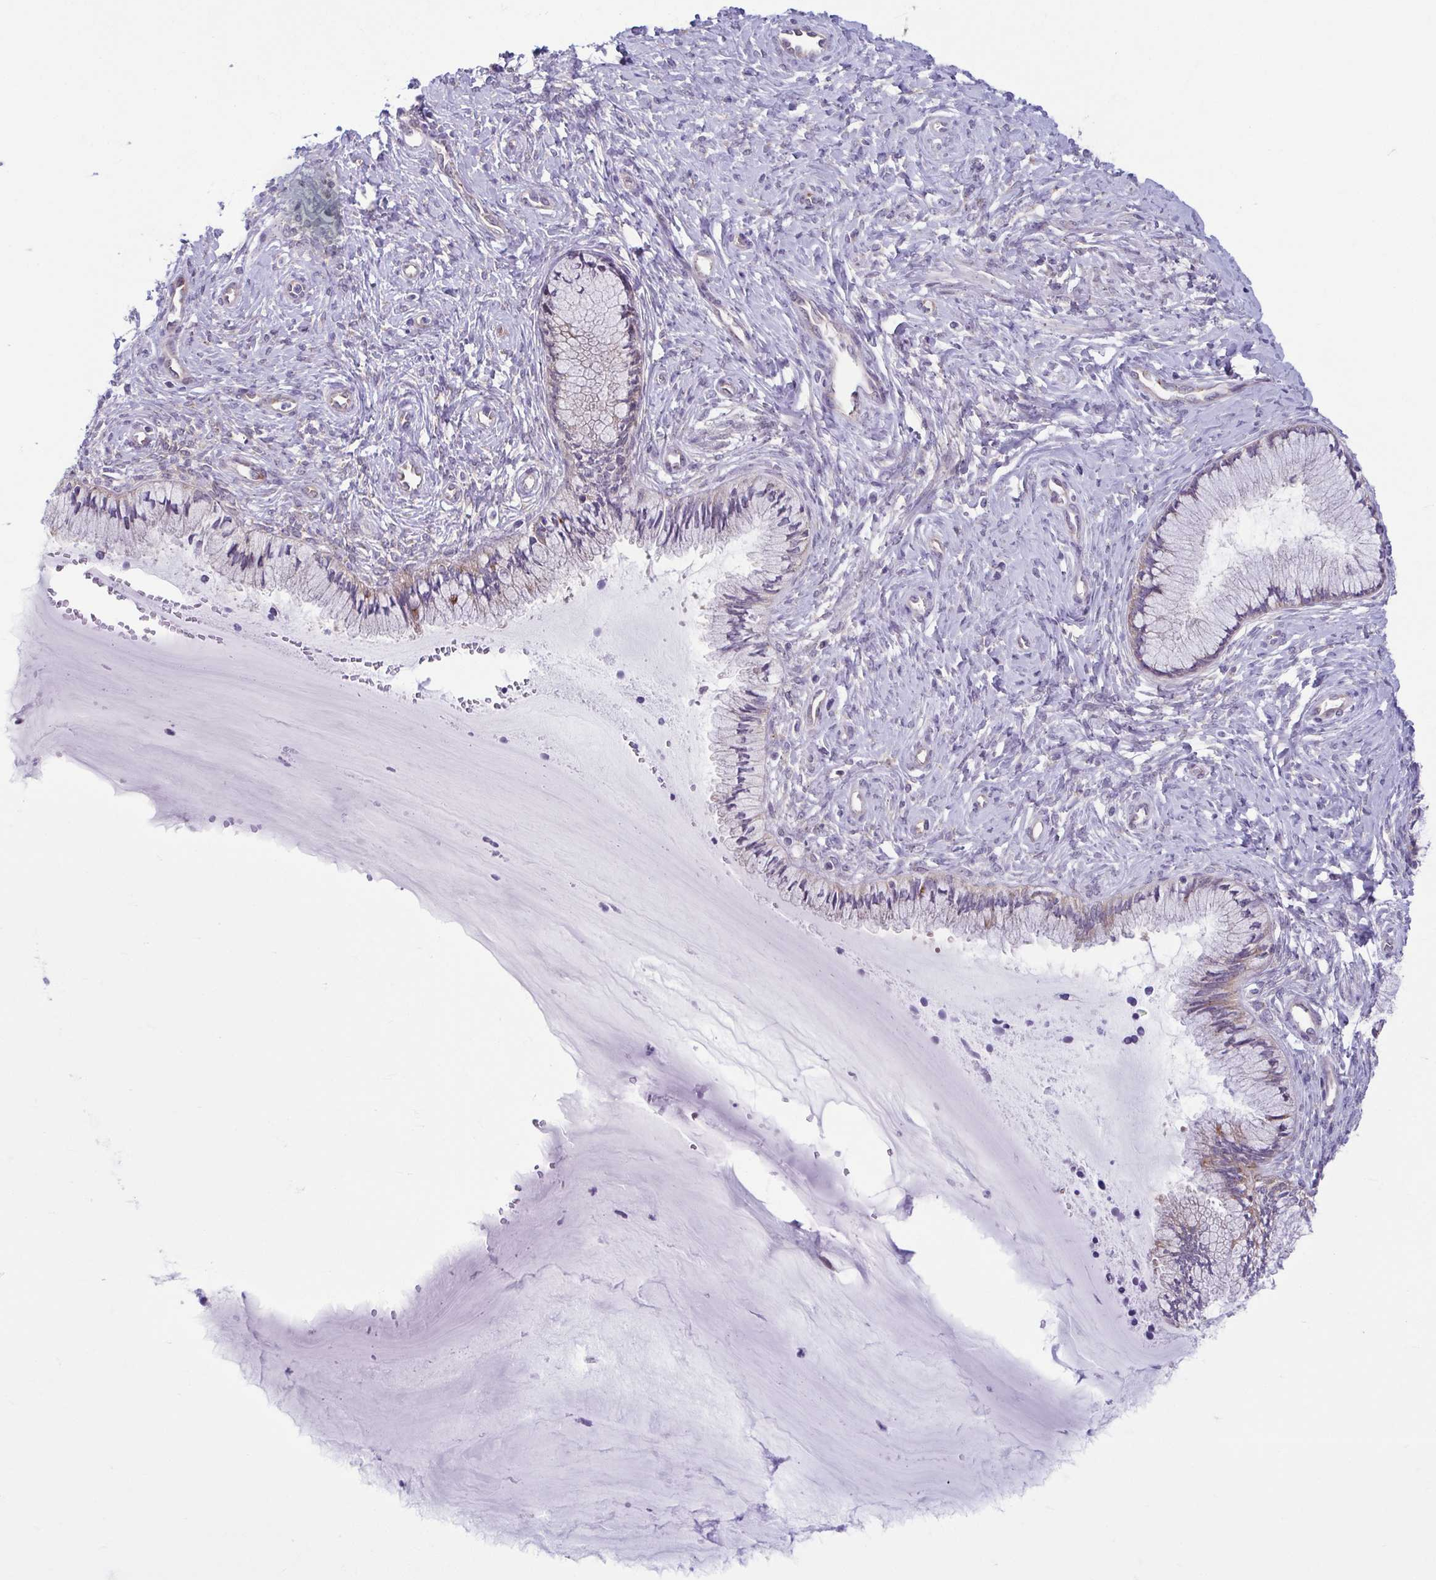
{"staining": {"intensity": "weak", "quantity": "<25%", "location": "cytoplasmic/membranous"}, "tissue": "cervix", "cell_type": "Glandular cells", "image_type": "normal", "snomed": [{"axis": "morphology", "description": "Normal tissue, NOS"}, {"axis": "topography", "description": "Cervix"}], "caption": "Immunohistochemical staining of unremarkable cervix demonstrates no significant positivity in glandular cells.", "gene": "TMEM108", "patient": {"sex": "female", "age": 37}}